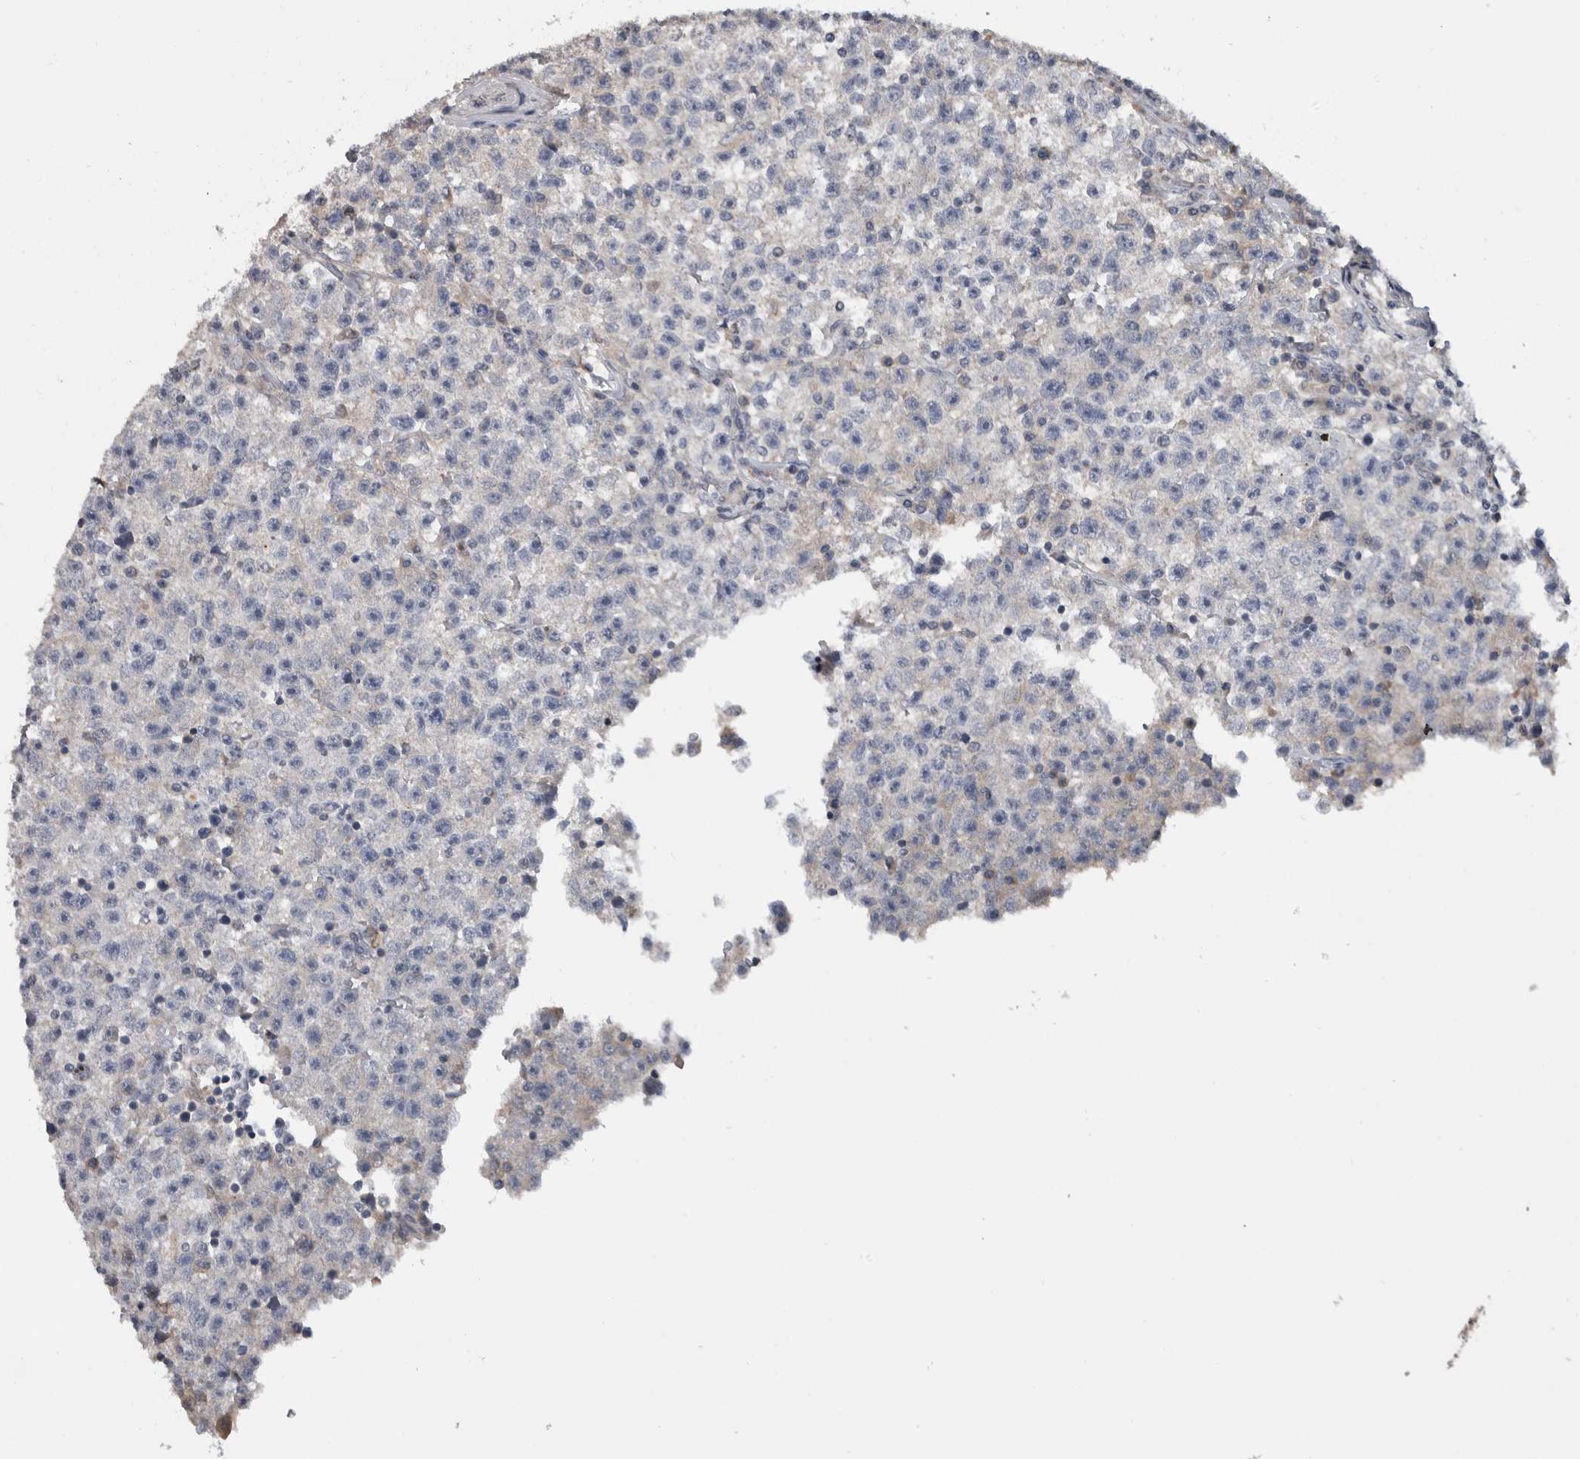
{"staining": {"intensity": "weak", "quantity": "<25%", "location": "cytoplasmic/membranous"}, "tissue": "testis cancer", "cell_type": "Tumor cells", "image_type": "cancer", "snomed": [{"axis": "morphology", "description": "Seminoma, NOS"}, {"axis": "topography", "description": "Testis"}], "caption": "Photomicrograph shows no significant protein expression in tumor cells of testis cancer.", "gene": "FAM83G", "patient": {"sex": "male", "age": 22}}